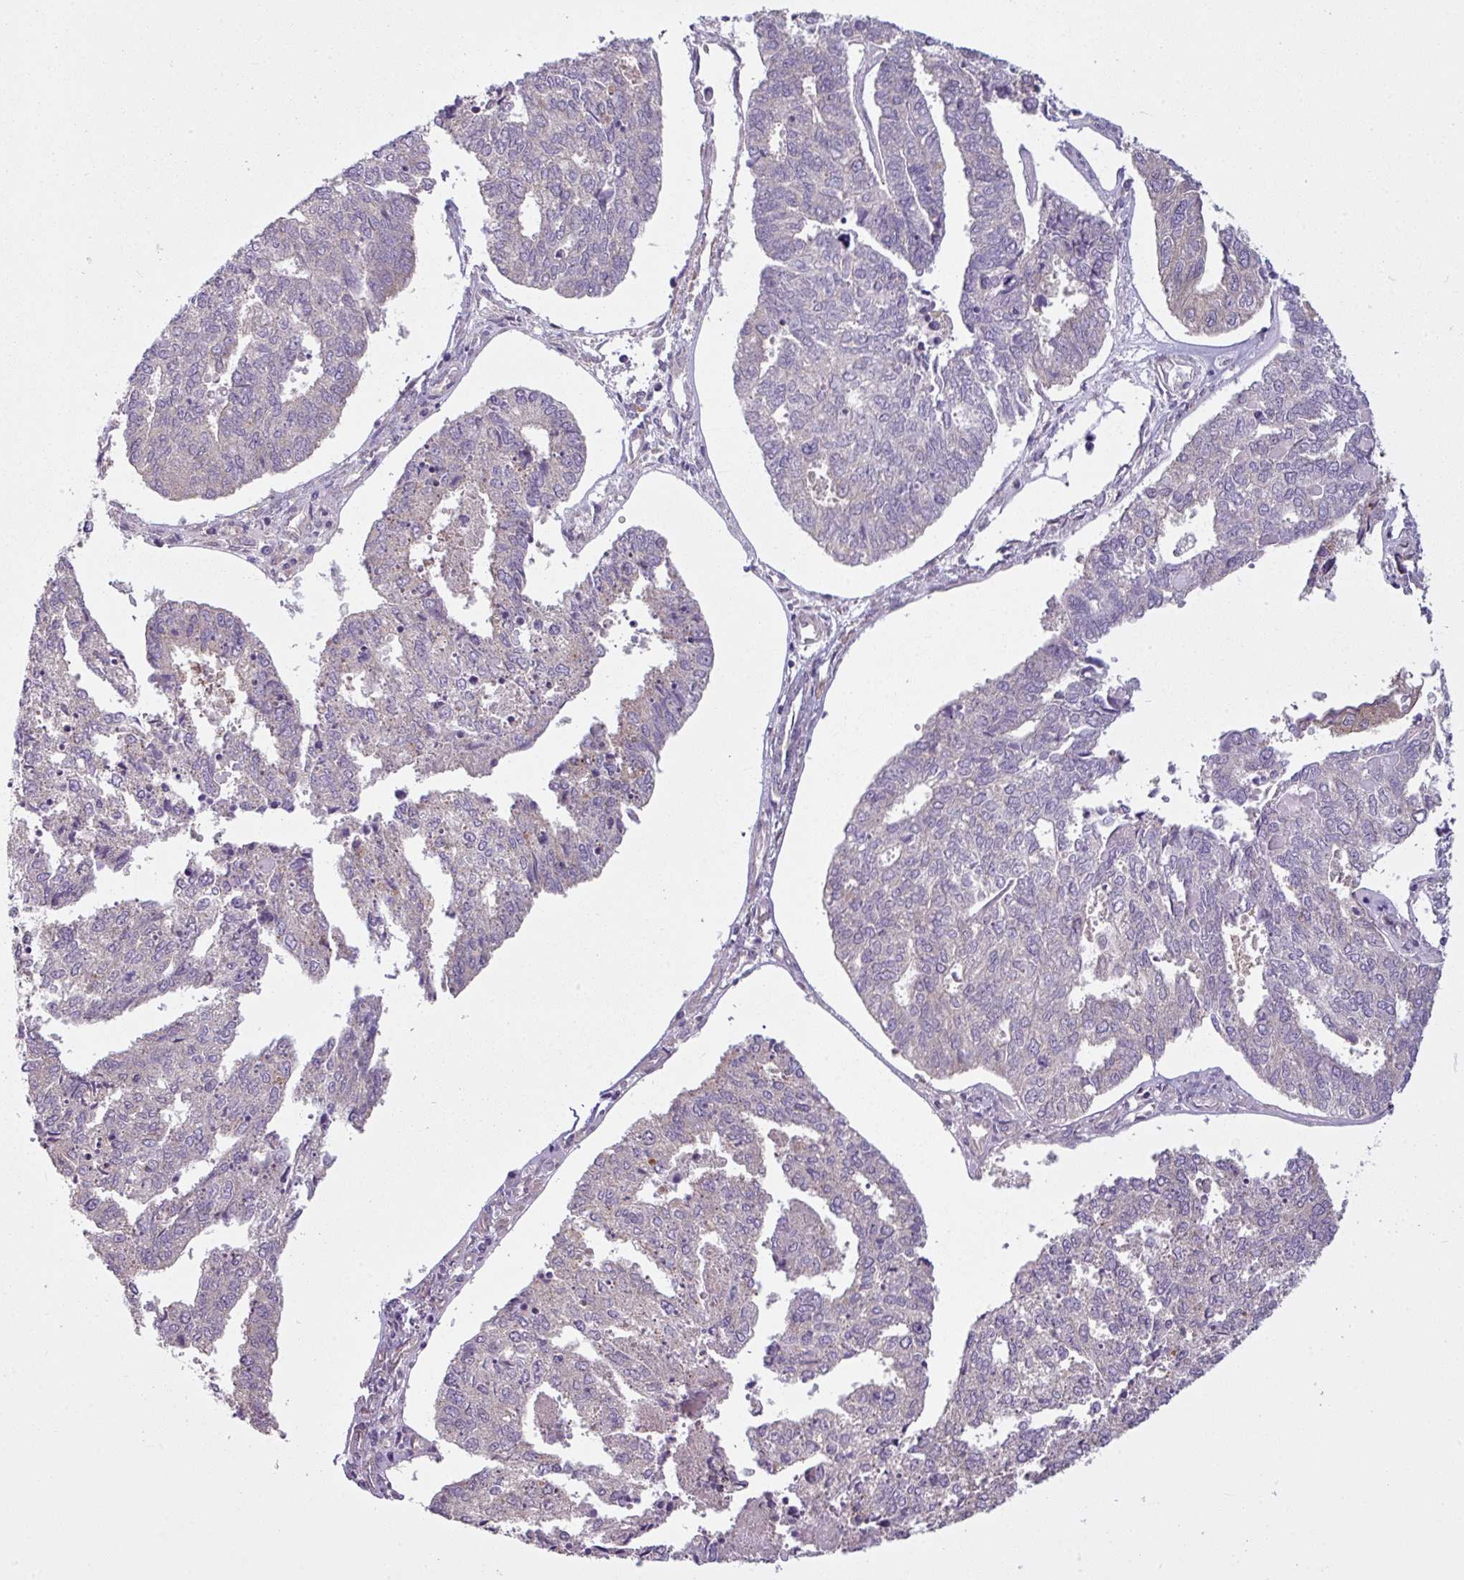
{"staining": {"intensity": "negative", "quantity": "none", "location": "none"}, "tissue": "endometrial cancer", "cell_type": "Tumor cells", "image_type": "cancer", "snomed": [{"axis": "morphology", "description": "Adenocarcinoma, NOS"}, {"axis": "topography", "description": "Endometrium"}], "caption": "The image shows no staining of tumor cells in adenocarcinoma (endometrial).", "gene": "CAMK2B", "patient": {"sex": "female", "age": 73}}